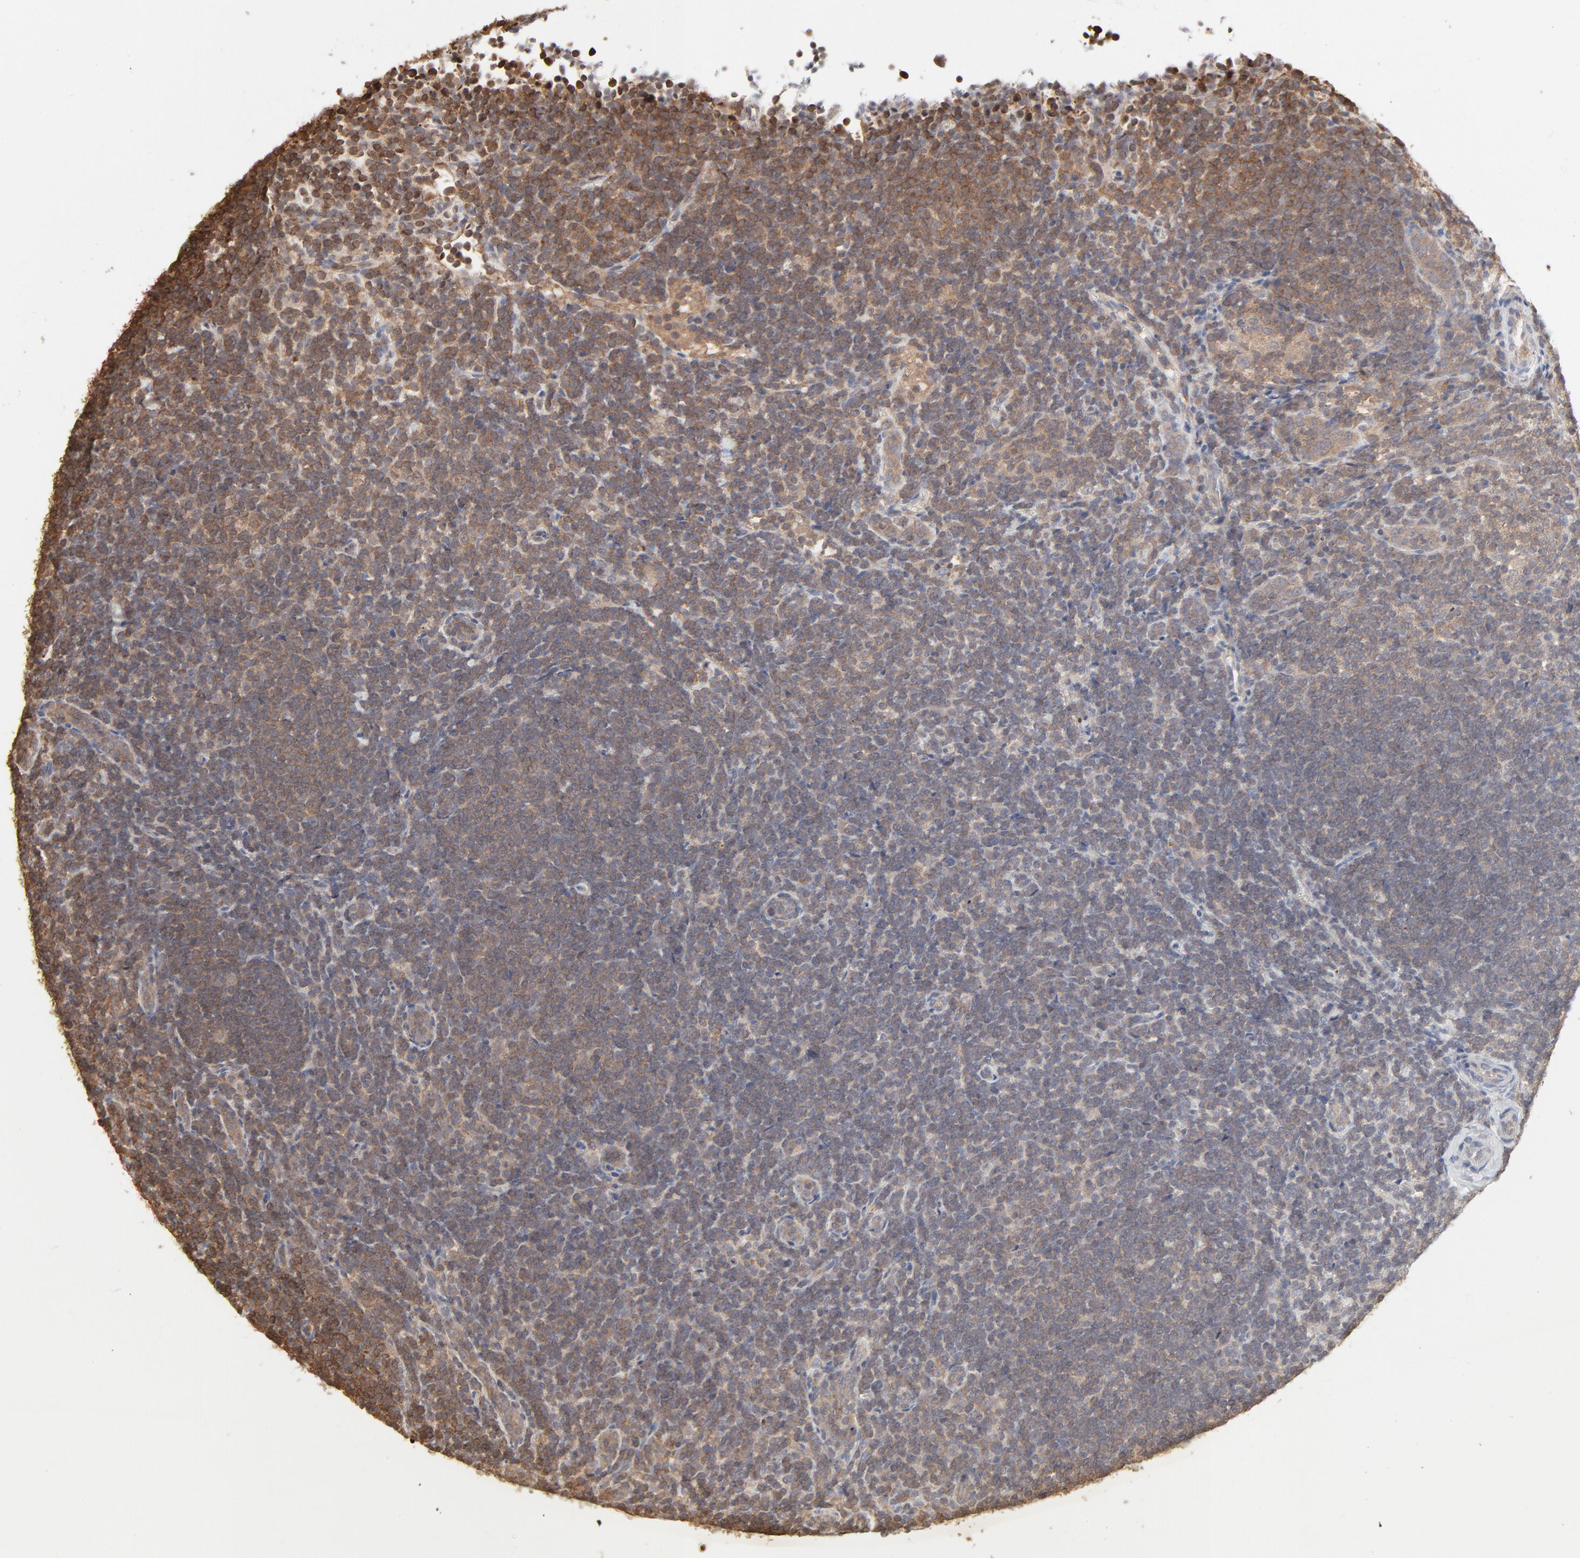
{"staining": {"intensity": "weak", "quantity": ">75%", "location": "cytoplasmic/membranous"}, "tissue": "lymphoma", "cell_type": "Tumor cells", "image_type": "cancer", "snomed": [{"axis": "morphology", "description": "Malignant lymphoma, non-Hodgkin's type, Low grade"}, {"axis": "topography", "description": "Lymph node"}], "caption": "A photomicrograph showing weak cytoplasmic/membranous expression in about >75% of tumor cells in lymphoma, as visualized by brown immunohistochemical staining.", "gene": "PPP2CA", "patient": {"sex": "female", "age": 76}}